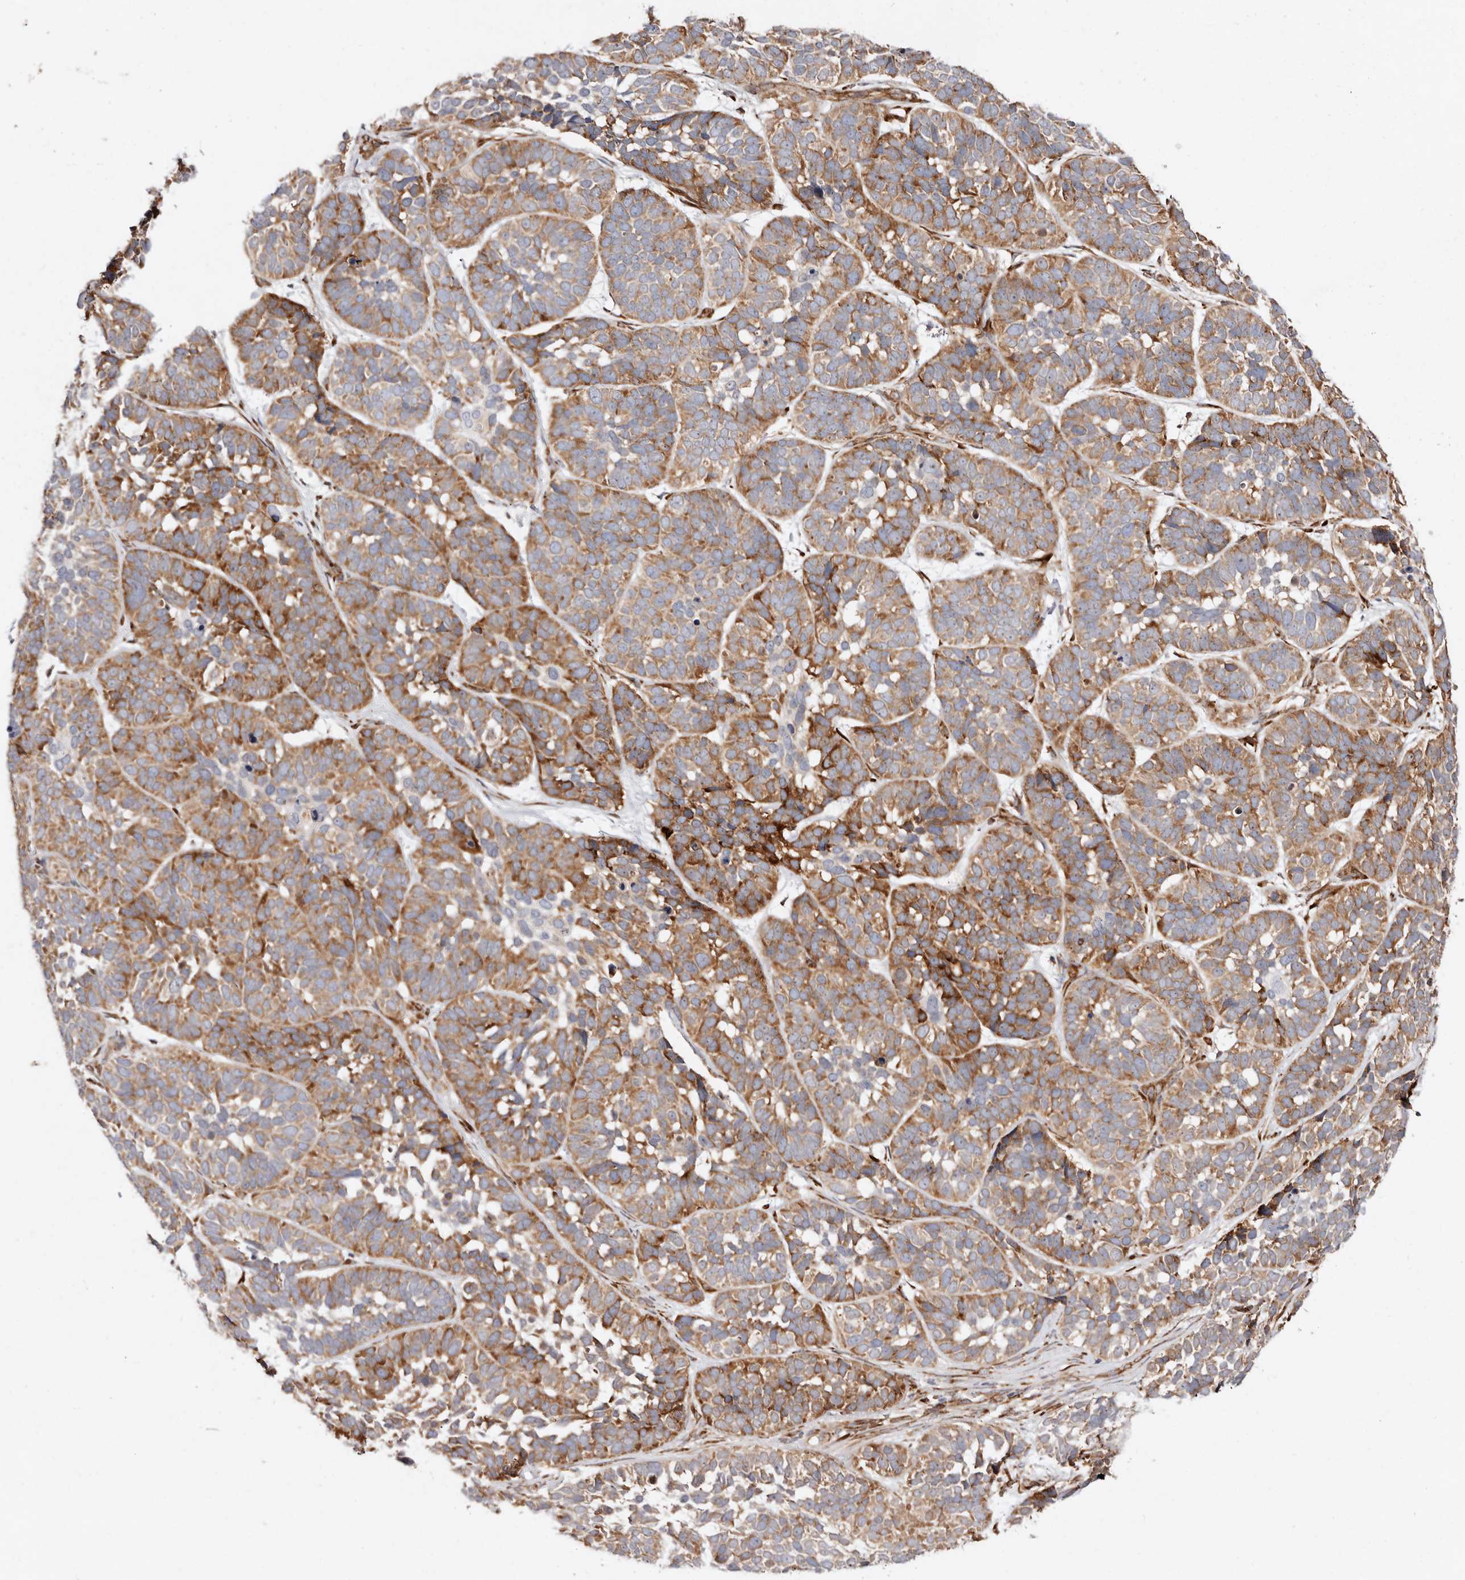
{"staining": {"intensity": "moderate", "quantity": ">75%", "location": "cytoplasmic/membranous"}, "tissue": "skin cancer", "cell_type": "Tumor cells", "image_type": "cancer", "snomed": [{"axis": "morphology", "description": "Basal cell carcinoma"}, {"axis": "topography", "description": "Skin"}], "caption": "Brown immunohistochemical staining in skin basal cell carcinoma shows moderate cytoplasmic/membranous staining in approximately >75% of tumor cells.", "gene": "SERPINH1", "patient": {"sex": "male", "age": 62}}